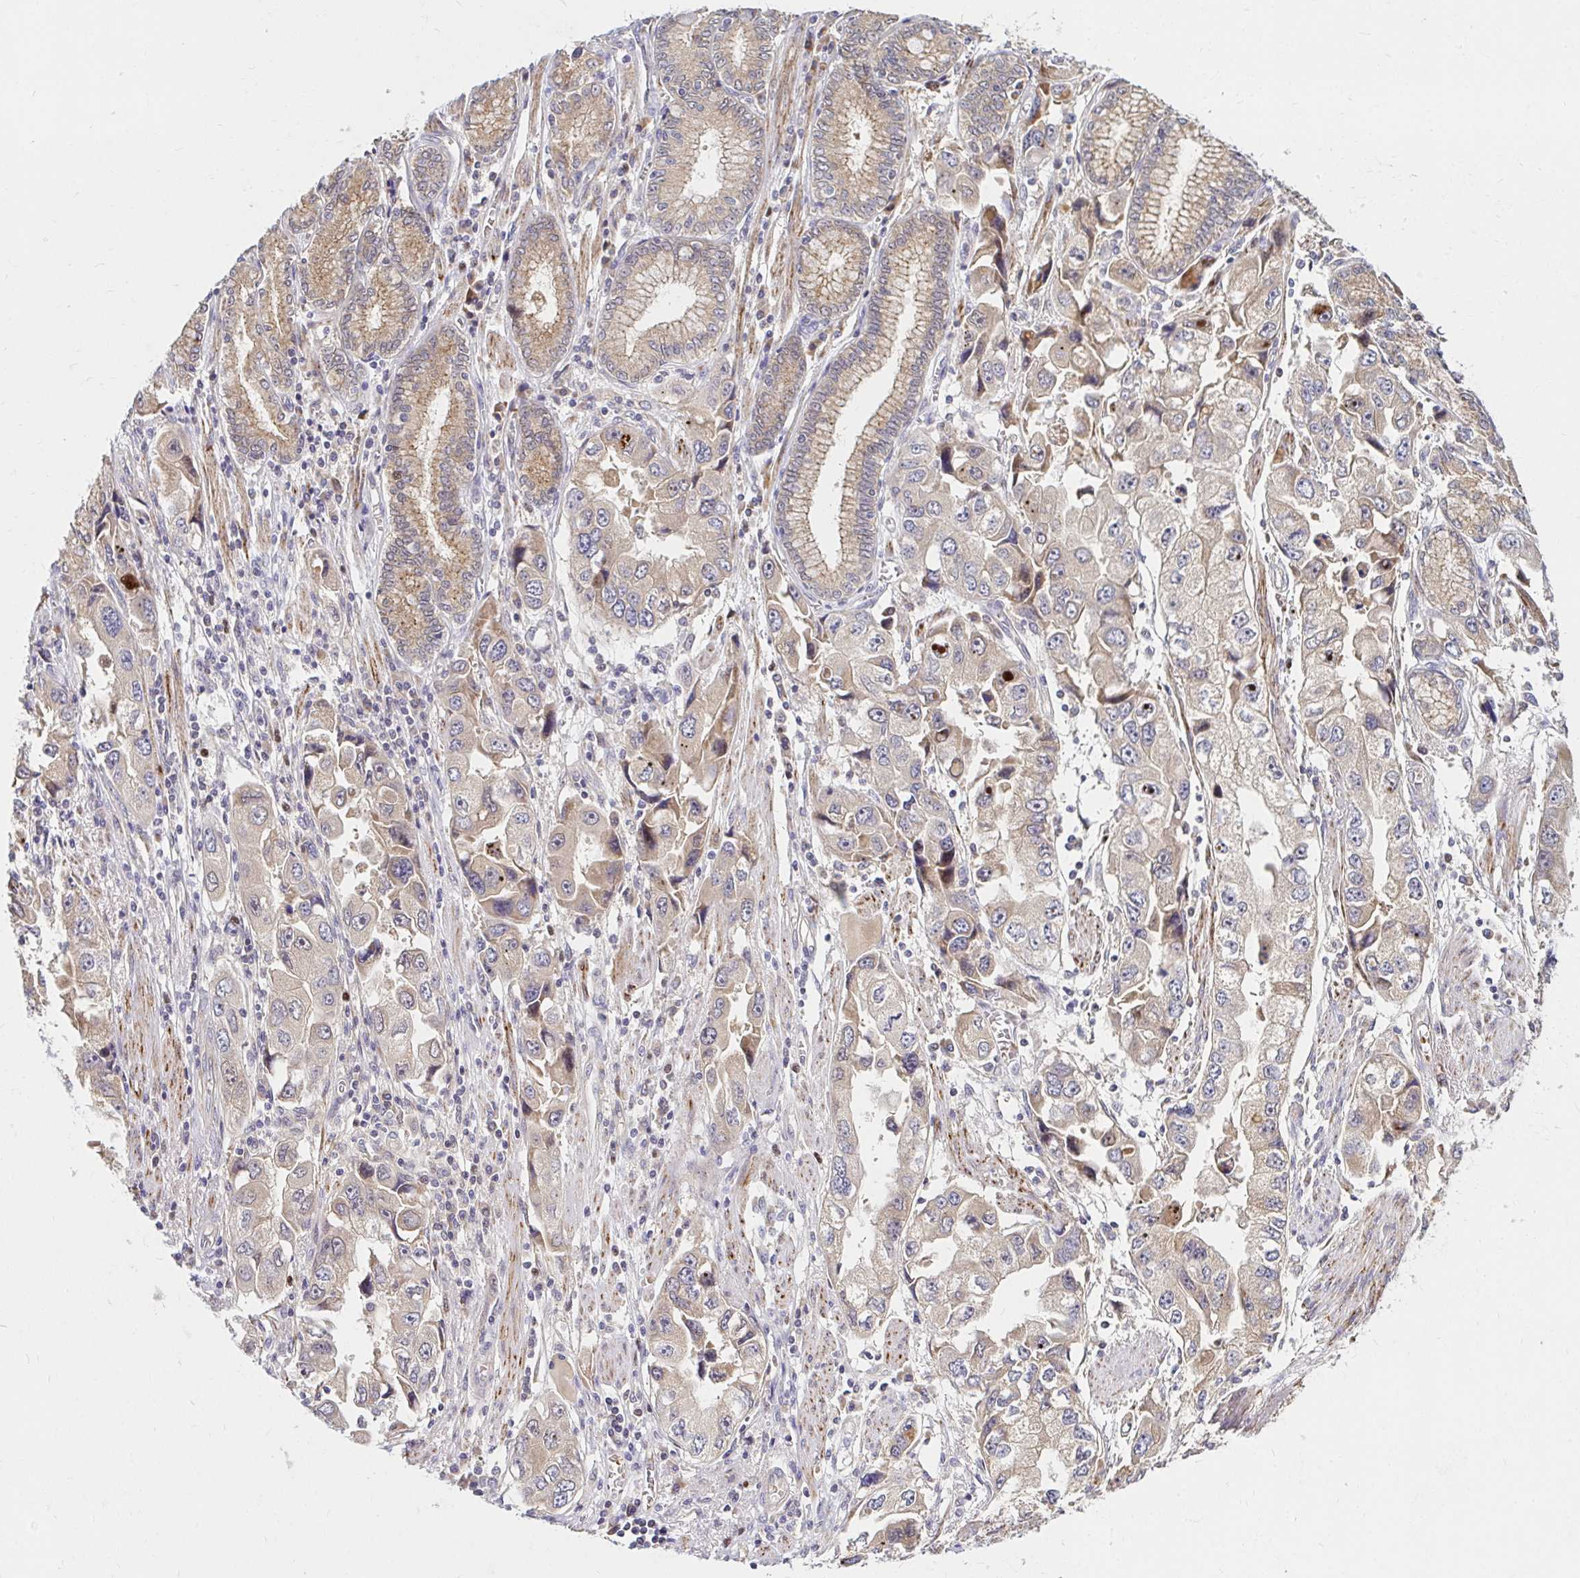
{"staining": {"intensity": "weak", "quantity": ">75%", "location": "cytoplasmic/membranous"}, "tissue": "stomach cancer", "cell_type": "Tumor cells", "image_type": "cancer", "snomed": [{"axis": "morphology", "description": "Adenocarcinoma, NOS"}, {"axis": "topography", "description": "Stomach, lower"}], "caption": "Weak cytoplasmic/membranous positivity for a protein is present in approximately >75% of tumor cells of stomach adenocarcinoma using immunohistochemistry (IHC).", "gene": "ARHGEF37", "patient": {"sex": "female", "age": 93}}